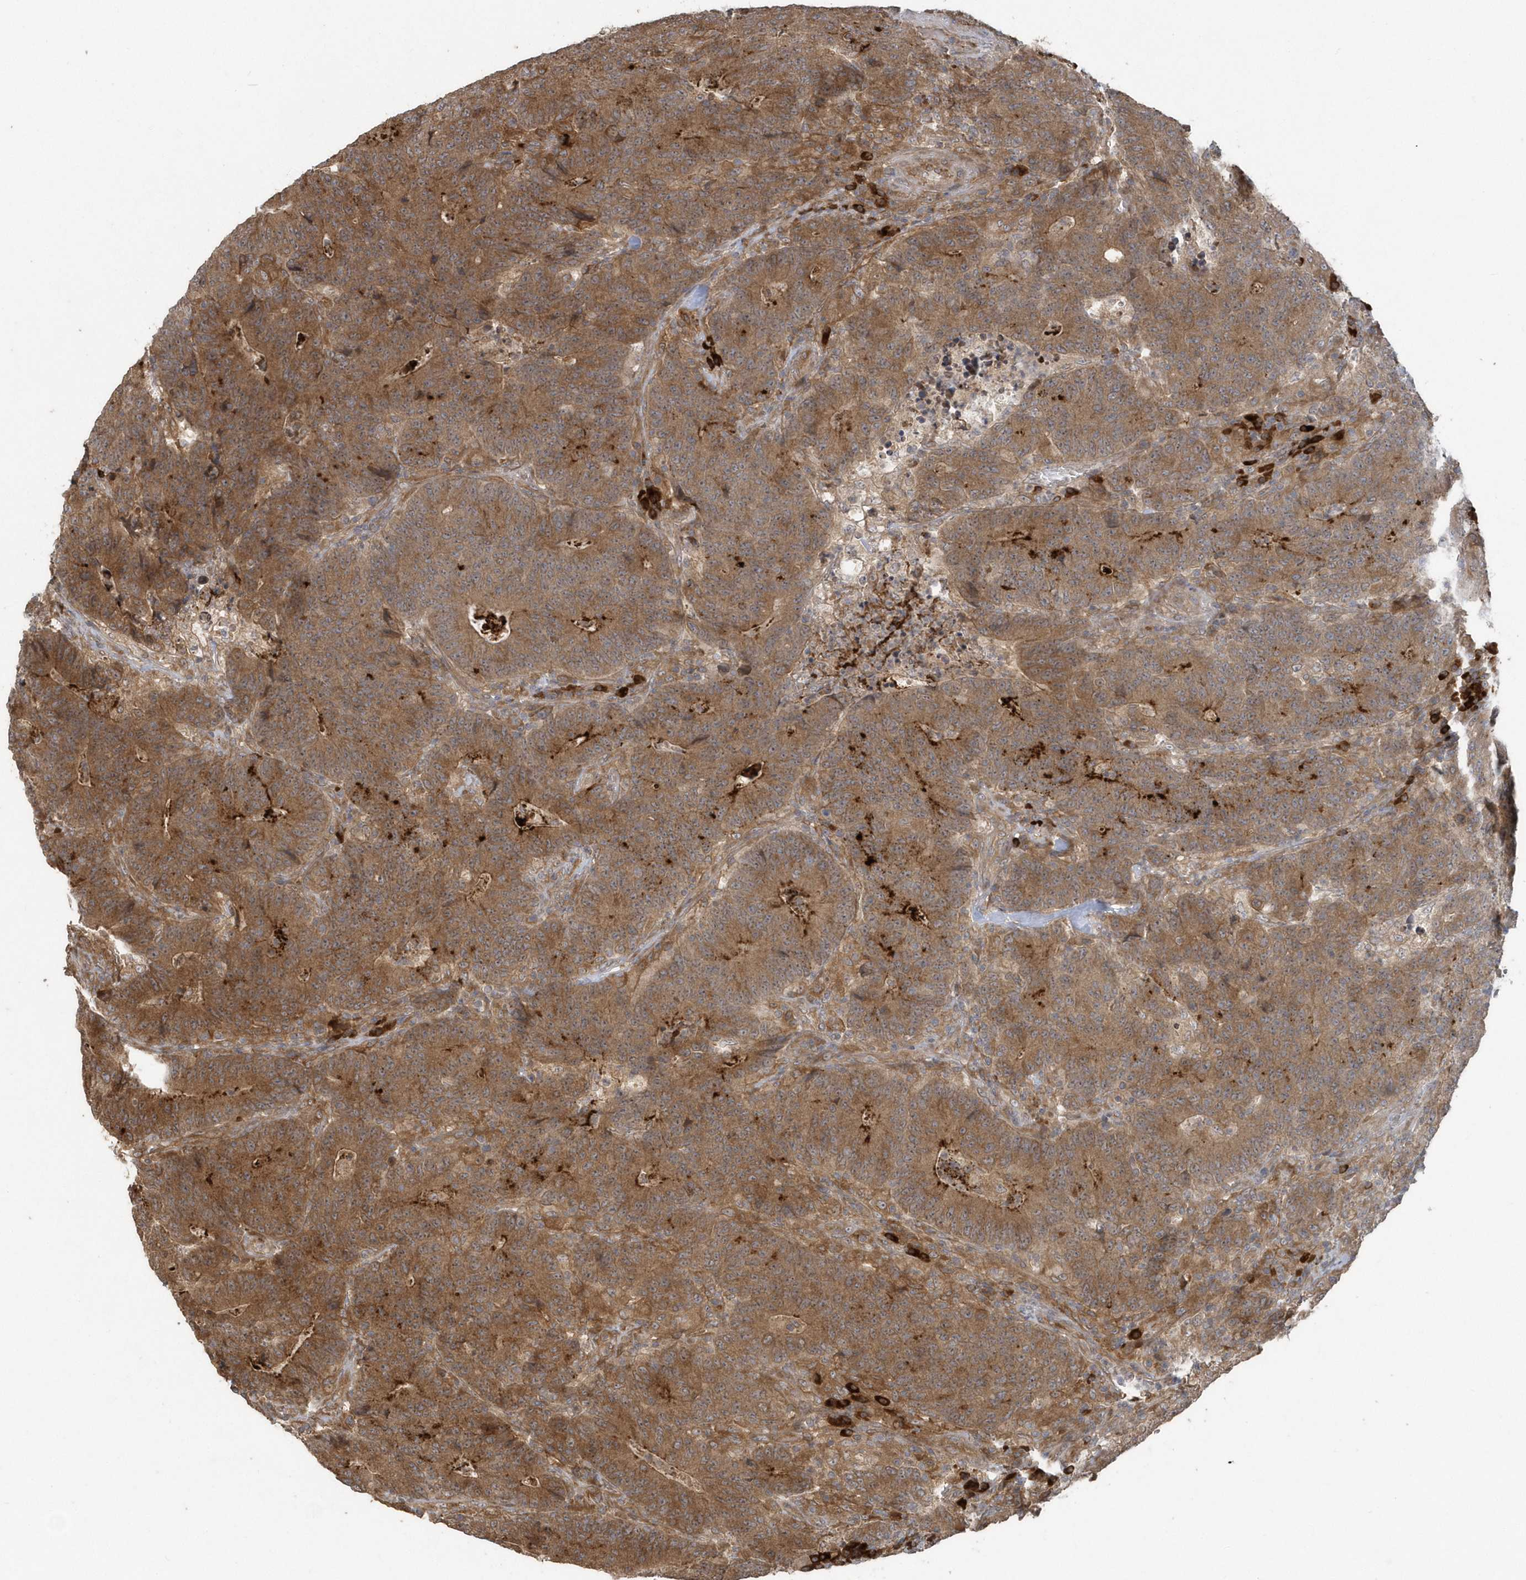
{"staining": {"intensity": "moderate", "quantity": ">75%", "location": "cytoplasmic/membranous"}, "tissue": "colorectal cancer", "cell_type": "Tumor cells", "image_type": "cancer", "snomed": [{"axis": "morphology", "description": "Normal tissue, NOS"}, {"axis": "morphology", "description": "Adenocarcinoma, NOS"}, {"axis": "topography", "description": "Colon"}], "caption": "A medium amount of moderate cytoplasmic/membranous staining is seen in about >75% of tumor cells in colorectal cancer tissue. Using DAB (3,3'-diaminobenzidine) (brown) and hematoxylin (blue) stains, captured at high magnification using brightfield microscopy.", "gene": "HERPUD1", "patient": {"sex": "female", "age": 75}}